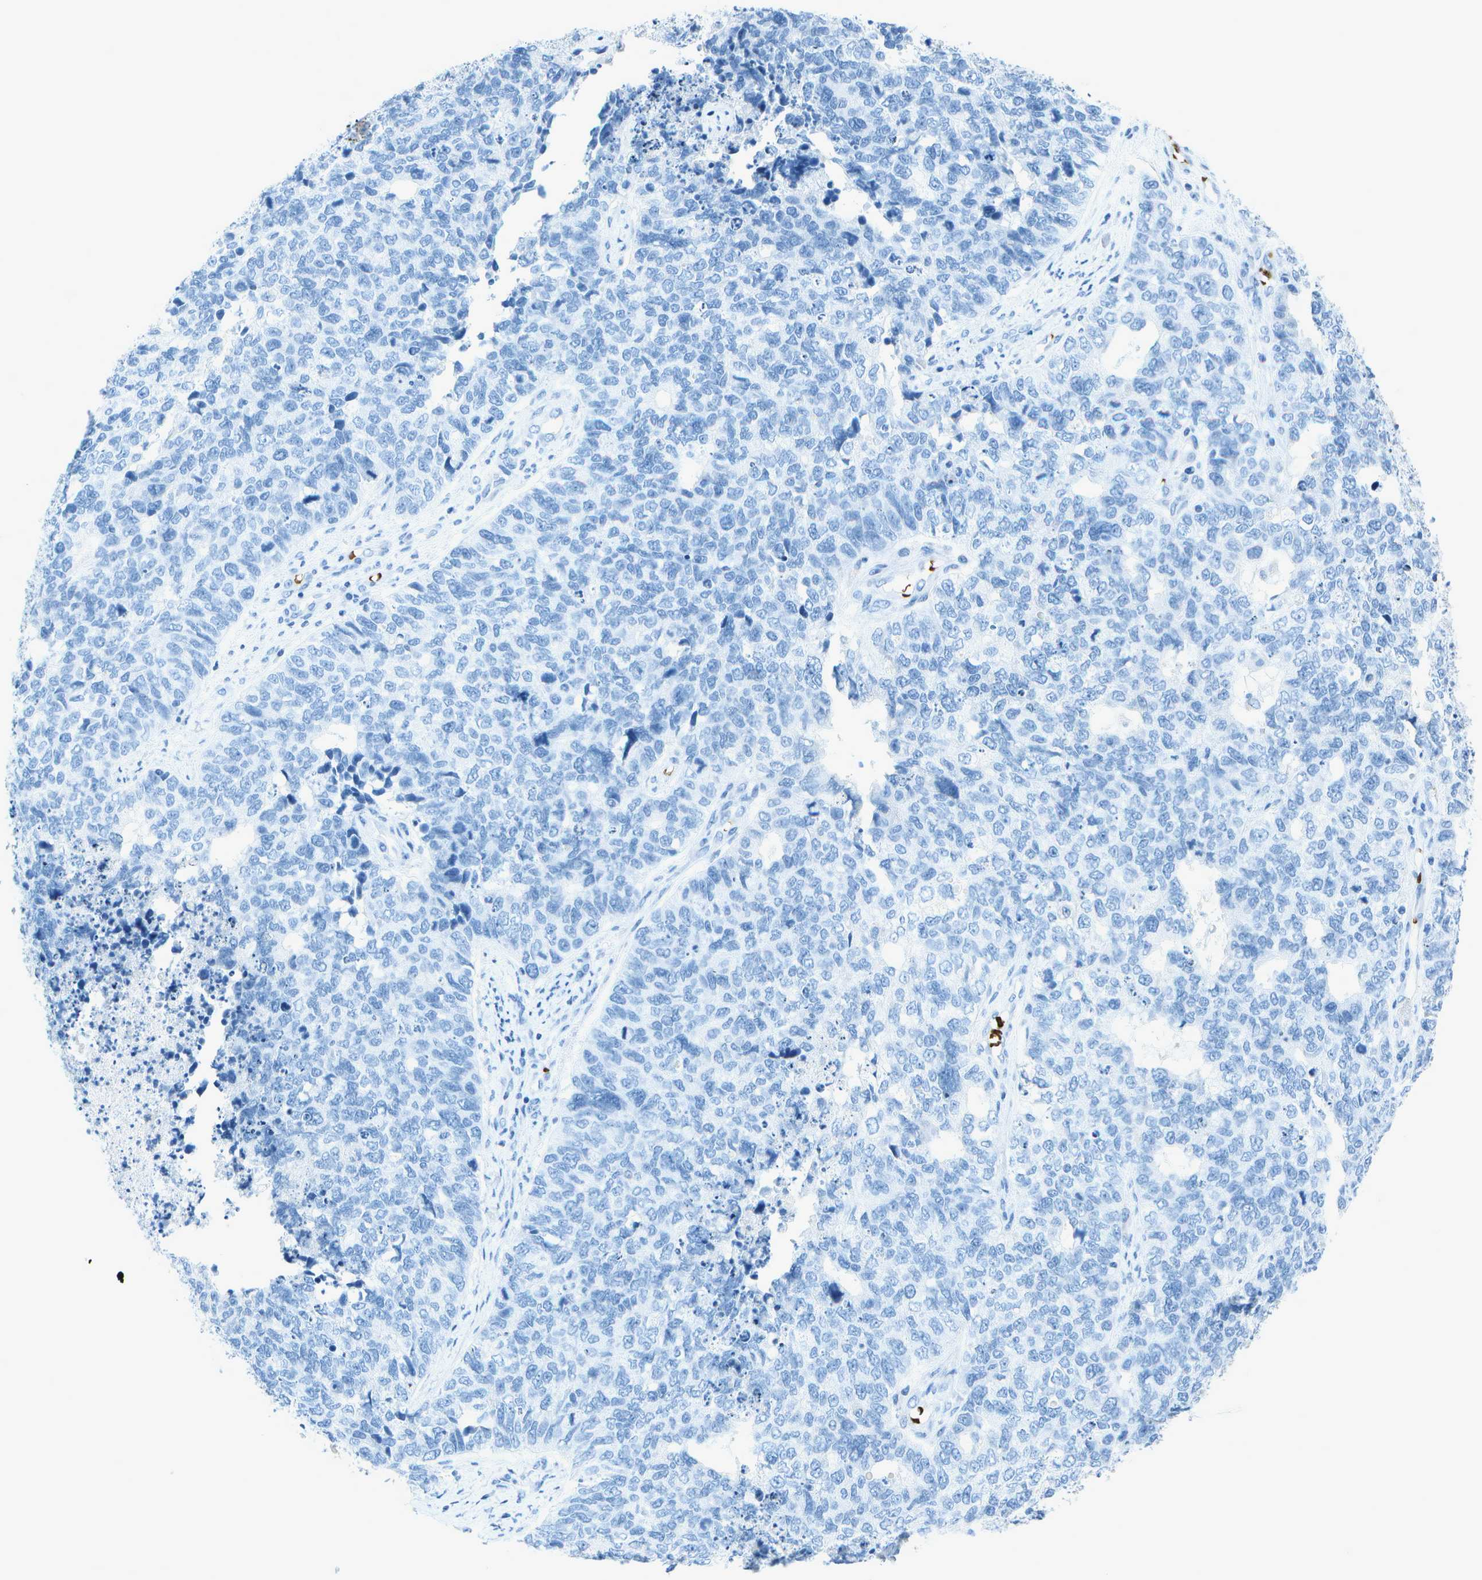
{"staining": {"intensity": "negative", "quantity": "none", "location": "none"}, "tissue": "cervical cancer", "cell_type": "Tumor cells", "image_type": "cancer", "snomed": [{"axis": "morphology", "description": "Squamous cell carcinoma, NOS"}, {"axis": "topography", "description": "Cervix"}], "caption": "IHC of human squamous cell carcinoma (cervical) reveals no positivity in tumor cells.", "gene": "ASL", "patient": {"sex": "female", "age": 63}}